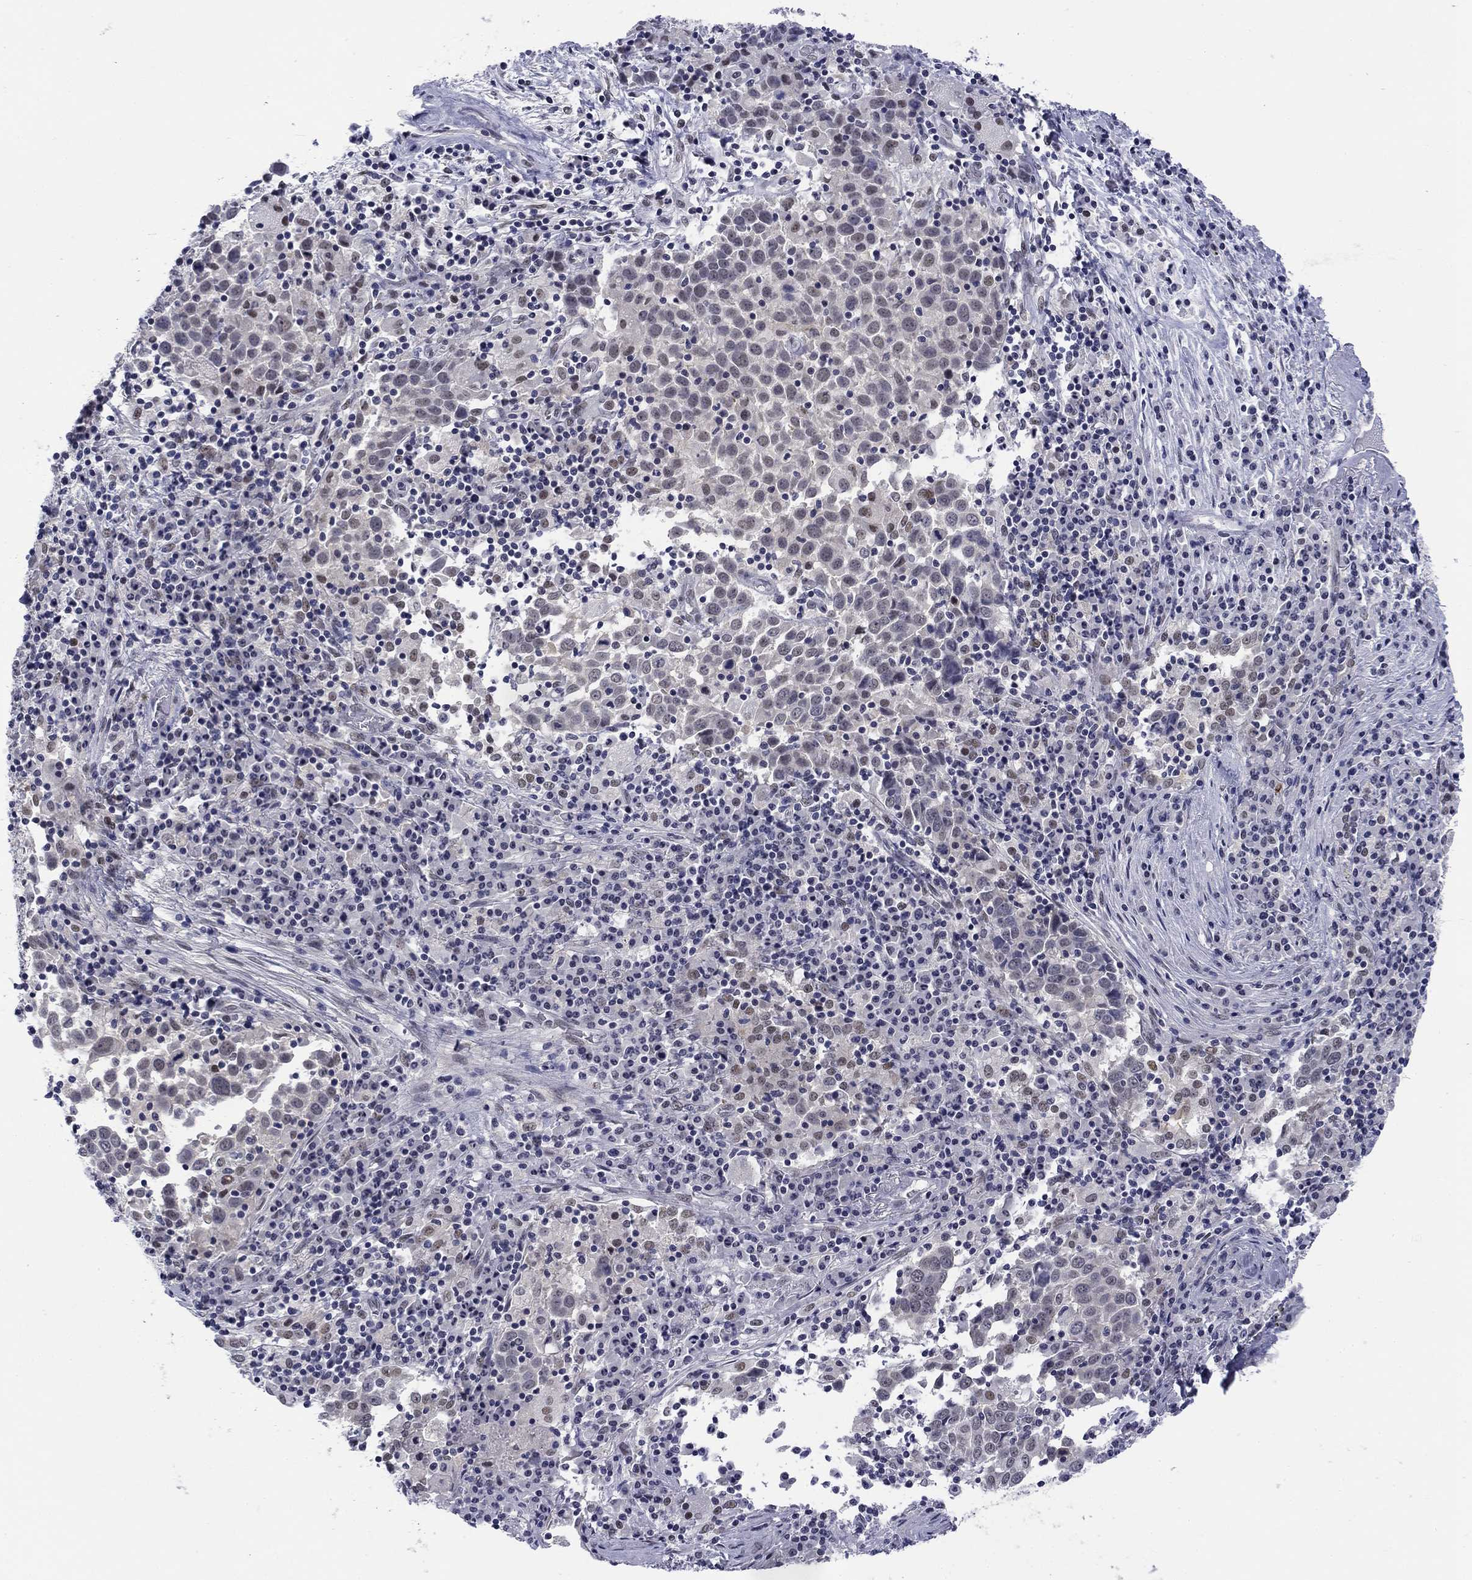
{"staining": {"intensity": "weak", "quantity": "<25%", "location": "nuclear"}, "tissue": "lung cancer", "cell_type": "Tumor cells", "image_type": "cancer", "snomed": [{"axis": "morphology", "description": "Squamous cell carcinoma, NOS"}, {"axis": "topography", "description": "Lung"}], "caption": "The IHC micrograph has no significant expression in tumor cells of squamous cell carcinoma (lung) tissue. (DAB immunohistochemistry (IHC) visualized using brightfield microscopy, high magnification).", "gene": "TIGD4", "patient": {"sex": "male", "age": 57}}